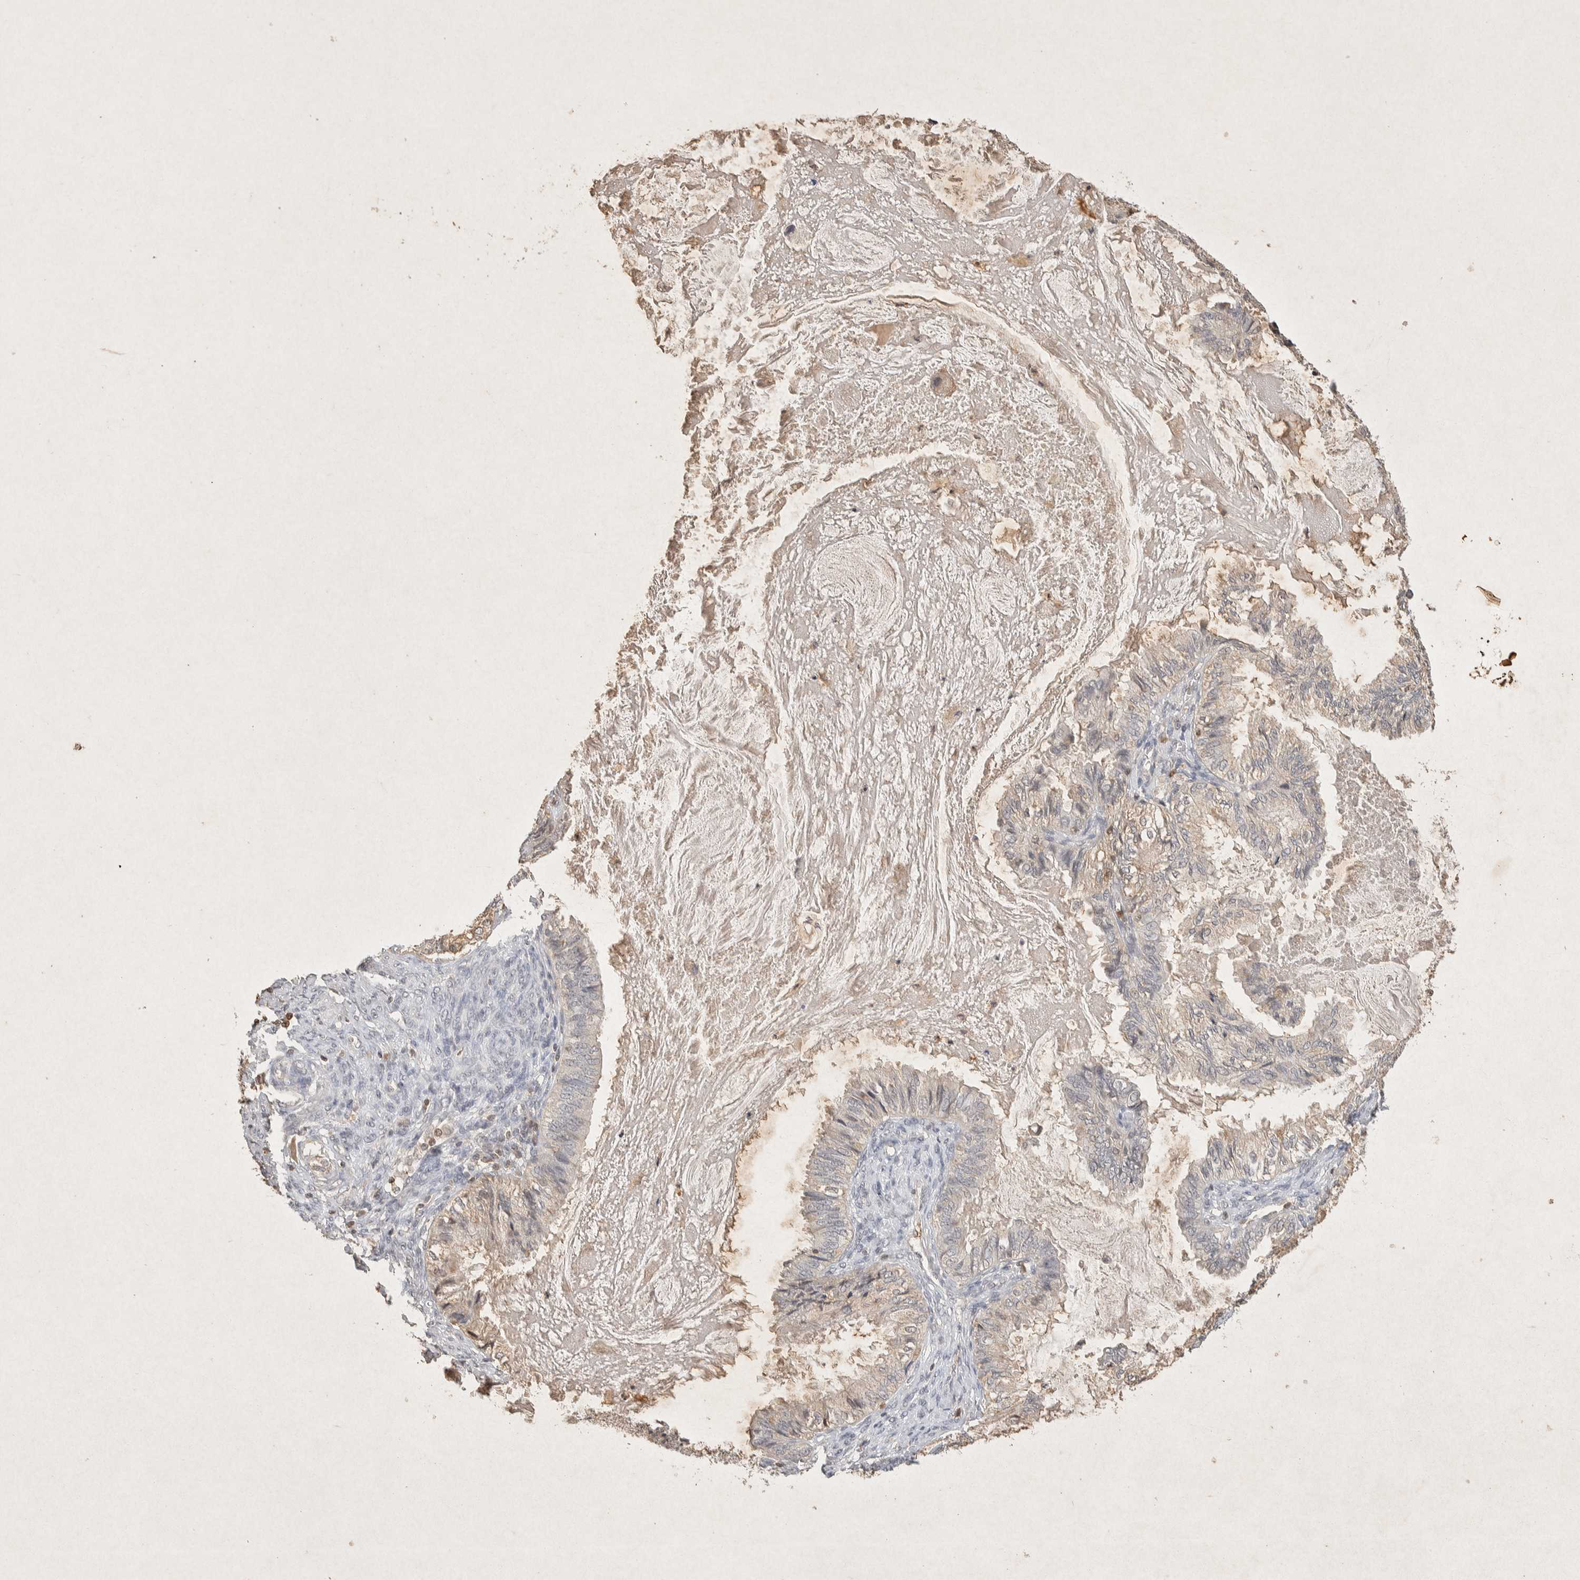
{"staining": {"intensity": "weak", "quantity": "<25%", "location": "cytoplasmic/membranous"}, "tissue": "cervical cancer", "cell_type": "Tumor cells", "image_type": "cancer", "snomed": [{"axis": "morphology", "description": "Normal tissue, NOS"}, {"axis": "morphology", "description": "Adenocarcinoma, NOS"}, {"axis": "topography", "description": "Cervix"}, {"axis": "topography", "description": "Endometrium"}], "caption": "Protein analysis of cervical adenocarcinoma reveals no significant staining in tumor cells.", "gene": "RAC2", "patient": {"sex": "female", "age": 86}}